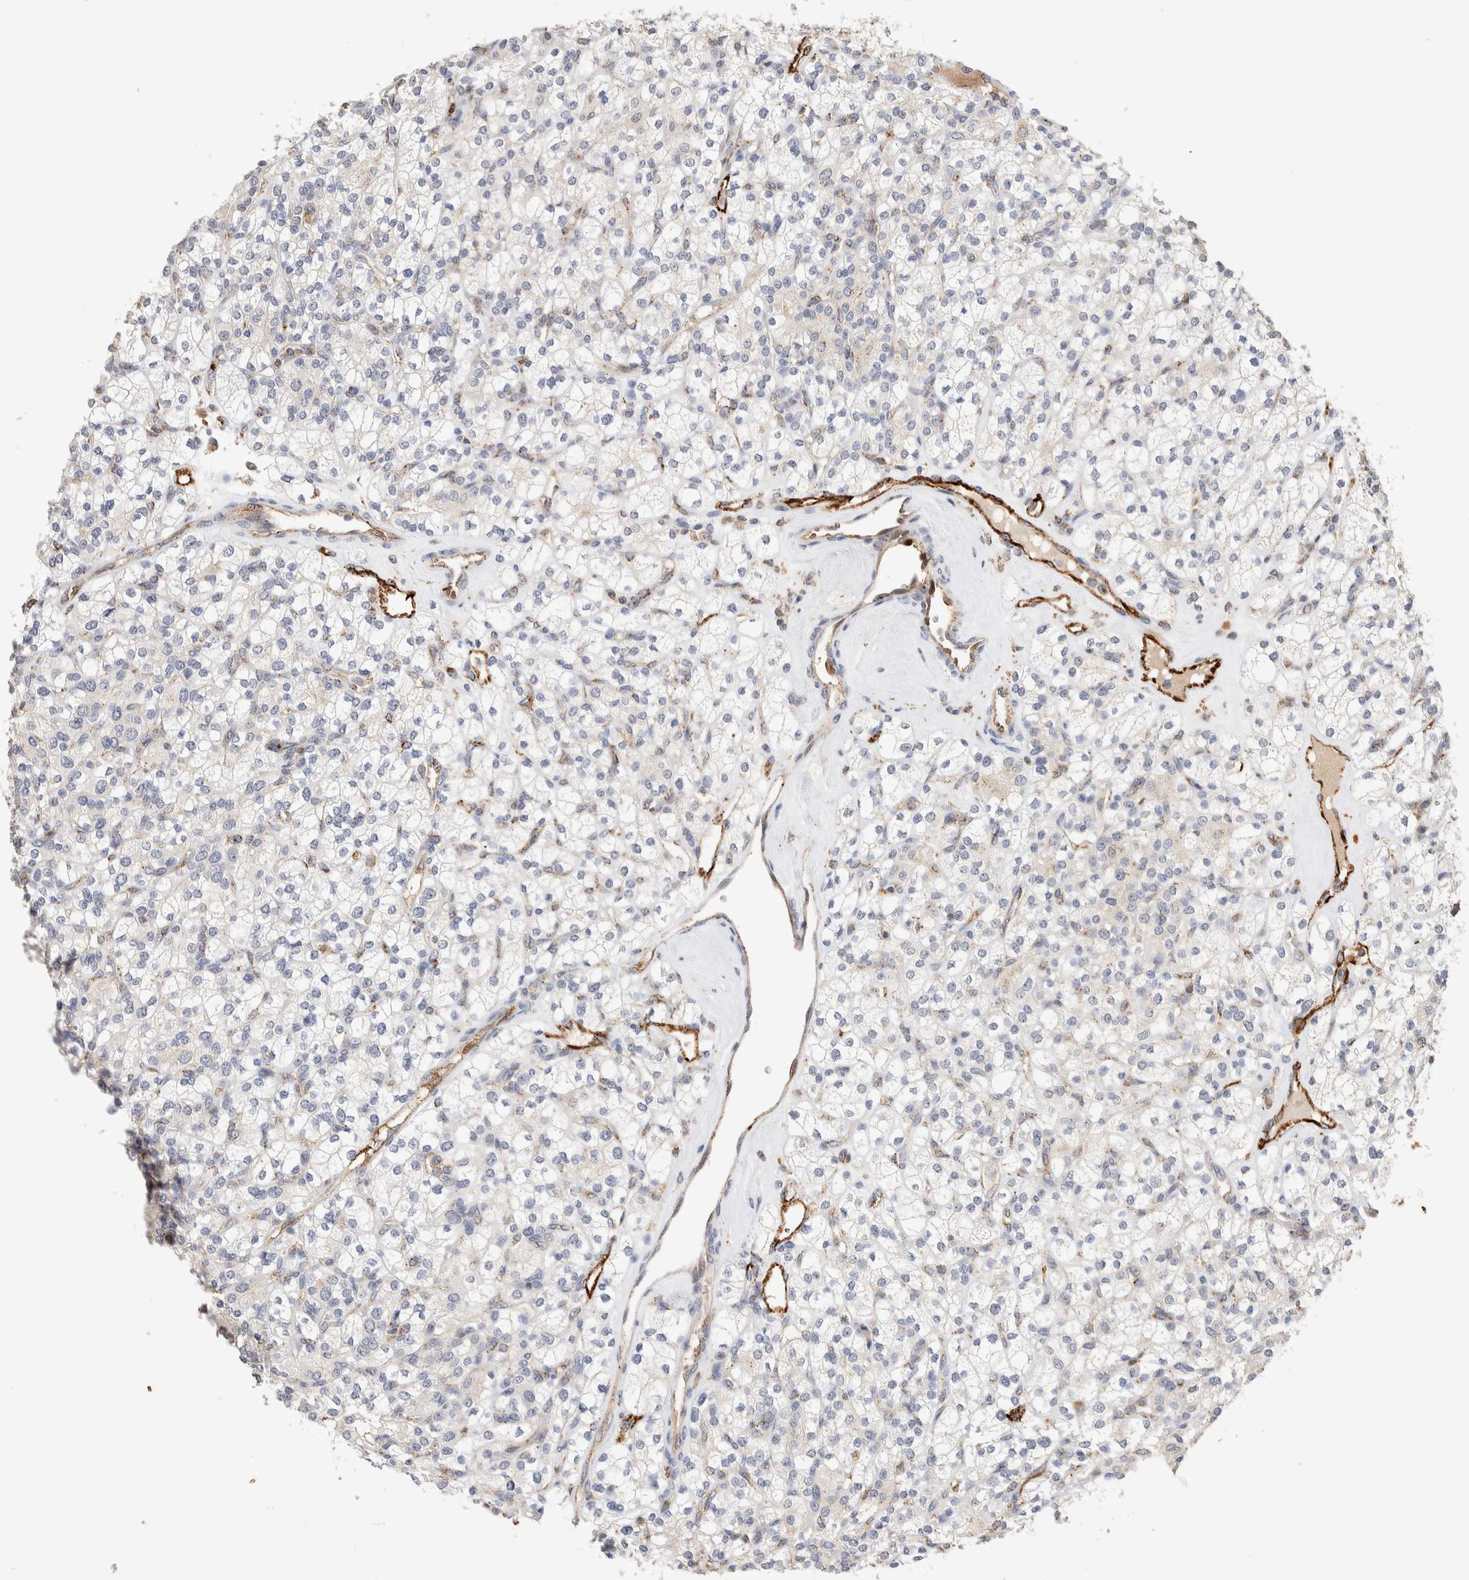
{"staining": {"intensity": "negative", "quantity": "none", "location": "none"}, "tissue": "renal cancer", "cell_type": "Tumor cells", "image_type": "cancer", "snomed": [{"axis": "morphology", "description": "Adenocarcinoma, NOS"}, {"axis": "topography", "description": "Kidney"}], "caption": "Immunohistochemistry (IHC) photomicrograph of renal cancer (adenocarcinoma) stained for a protein (brown), which exhibits no positivity in tumor cells.", "gene": "NSMAF", "patient": {"sex": "male", "age": 77}}